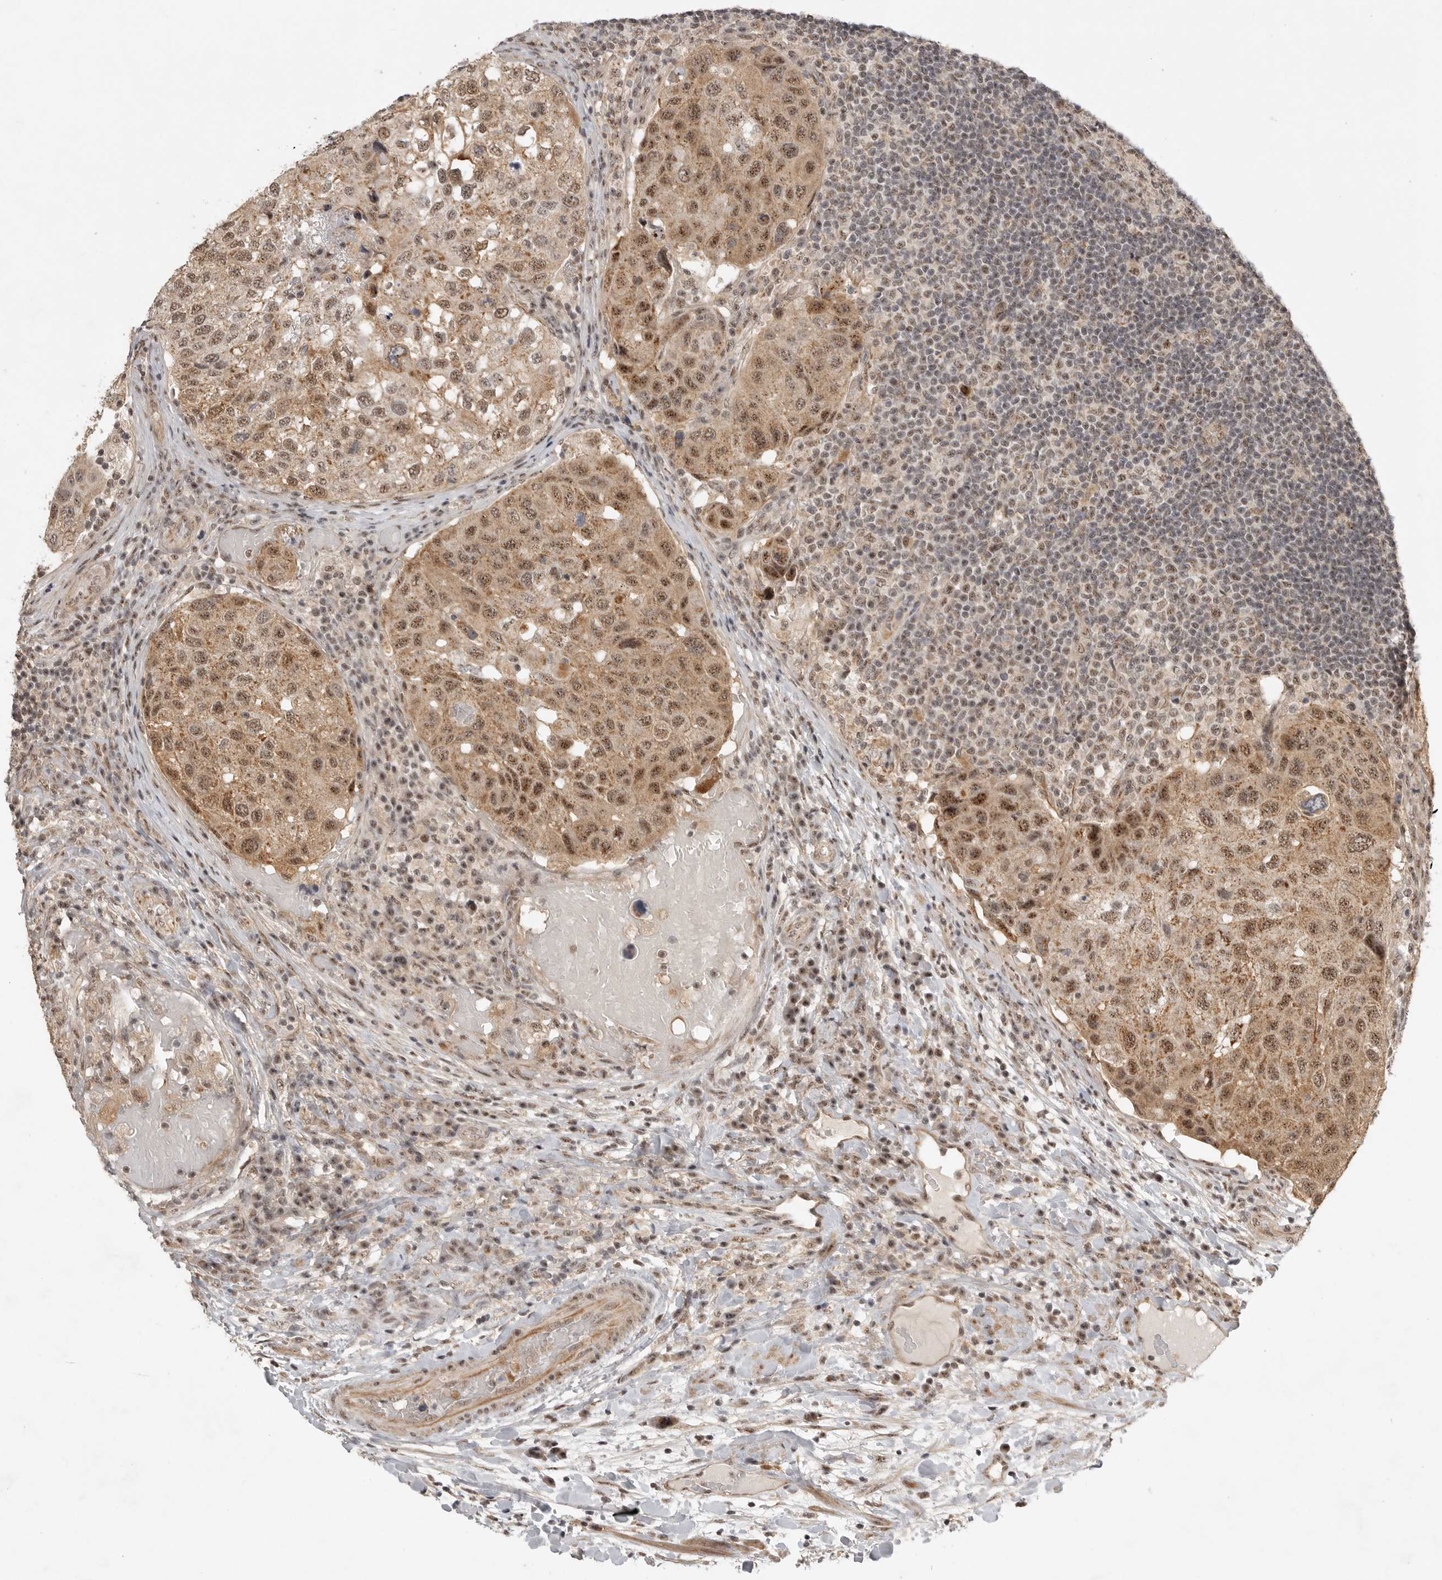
{"staining": {"intensity": "moderate", "quantity": "25%-75%", "location": "cytoplasmic/membranous,nuclear"}, "tissue": "urothelial cancer", "cell_type": "Tumor cells", "image_type": "cancer", "snomed": [{"axis": "morphology", "description": "Urothelial carcinoma, High grade"}, {"axis": "topography", "description": "Lymph node"}, {"axis": "topography", "description": "Urinary bladder"}], "caption": "Immunohistochemistry (IHC) (DAB (3,3'-diaminobenzidine)) staining of urothelial cancer exhibits moderate cytoplasmic/membranous and nuclear protein positivity in approximately 25%-75% of tumor cells. Ihc stains the protein of interest in brown and the nuclei are stained blue.", "gene": "POMP", "patient": {"sex": "male", "age": 51}}